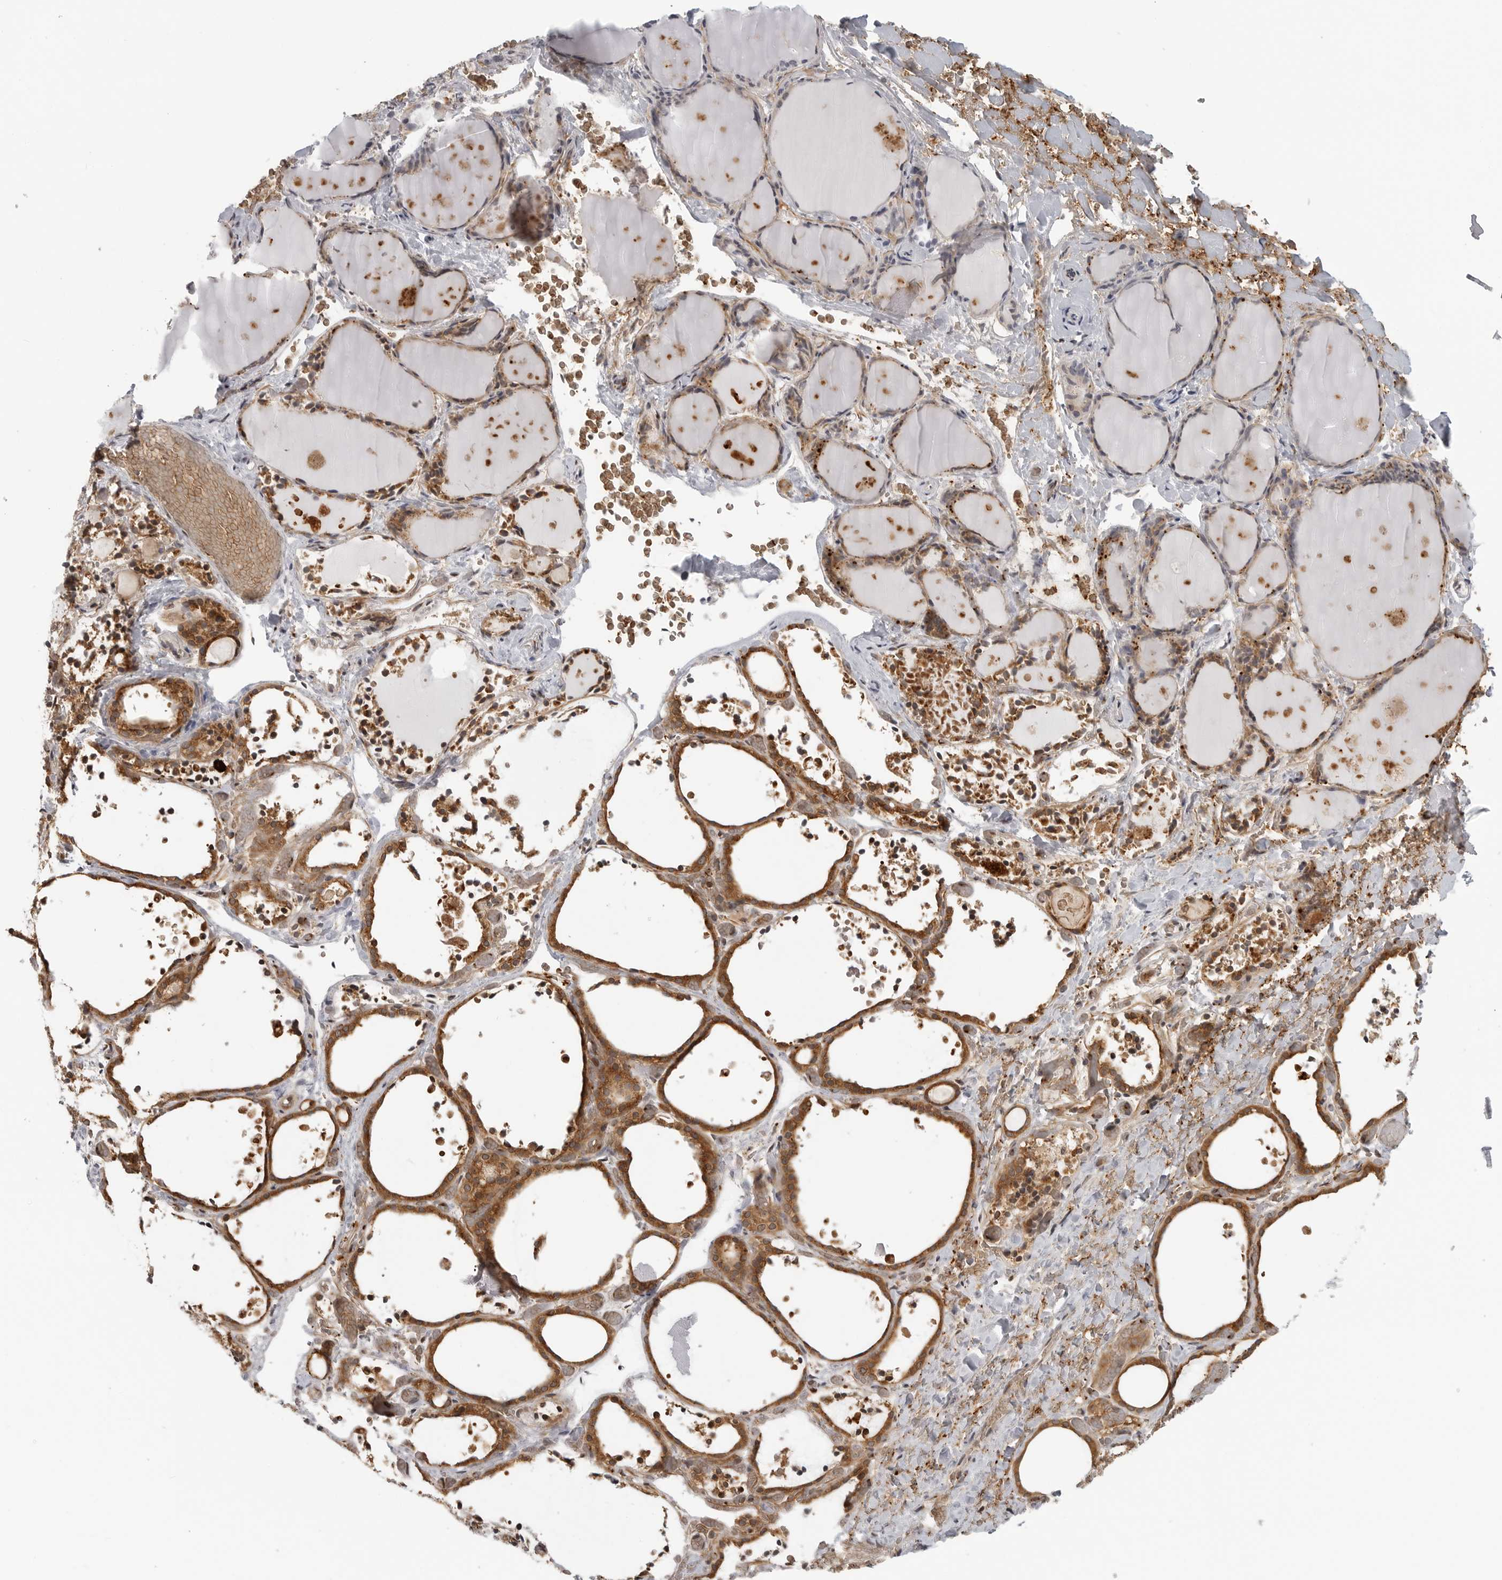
{"staining": {"intensity": "moderate", "quantity": ">75%", "location": "cytoplasmic/membranous"}, "tissue": "thyroid gland", "cell_type": "Glandular cells", "image_type": "normal", "snomed": [{"axis": "morphology", "description": "Normal tissue, NOS"}, {"axis": "topography", "description": "Thyroid gland"}], "caption": "Immunohistochemical staining of benign thyroid gland shows medium levels of moderate cytoplasmic/membranous staining in about >75% of glandular cells. The staining was performed using DAB (3,3'-diaminobenzidine), with brown indicating positive protein expression. Nuclei are stained blue with hematoxylin.", "gene": "COPA", "patient": {"sex": "female", "age": 44}}